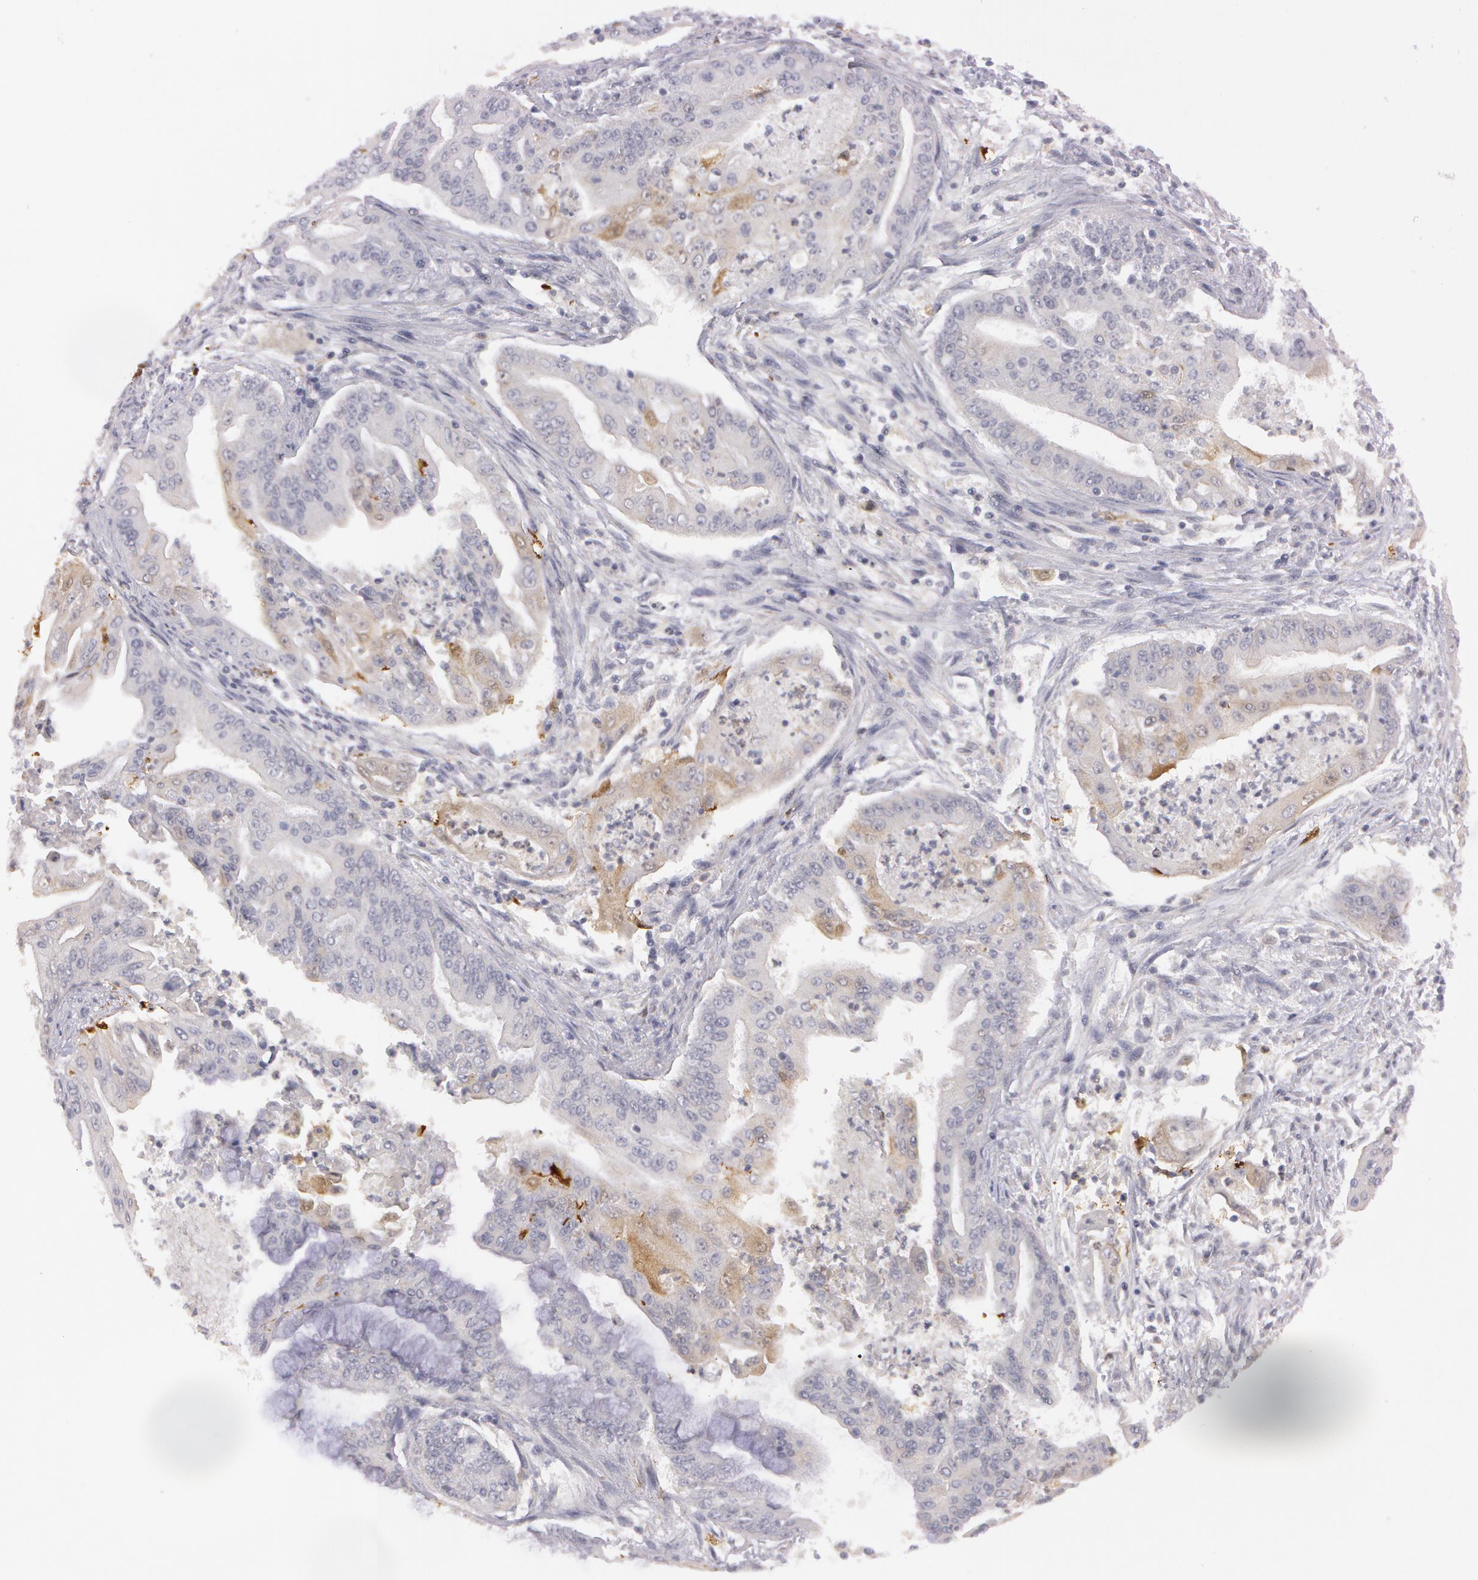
{"staining": {"intensity": "weak", "quantity": "<25%", "location": "cytoplasmic/membranous"}, "tissue": "endometrial cancer", "cell_type": "Tumor cells", "image_type": "cancer", "snomed": [{"axis": "morphology", "description": "Adenocarcinoma, NOS"}, {"axis": "topography", "description": "Endometrium"}], "caption": "IHC image of adenocarcinoma (endometrial) stained for a protein (brown), which exhibits no positivity in tumor cells.", "gene": "IL1RN", "patient": {"sex": "female", "age": 63}}